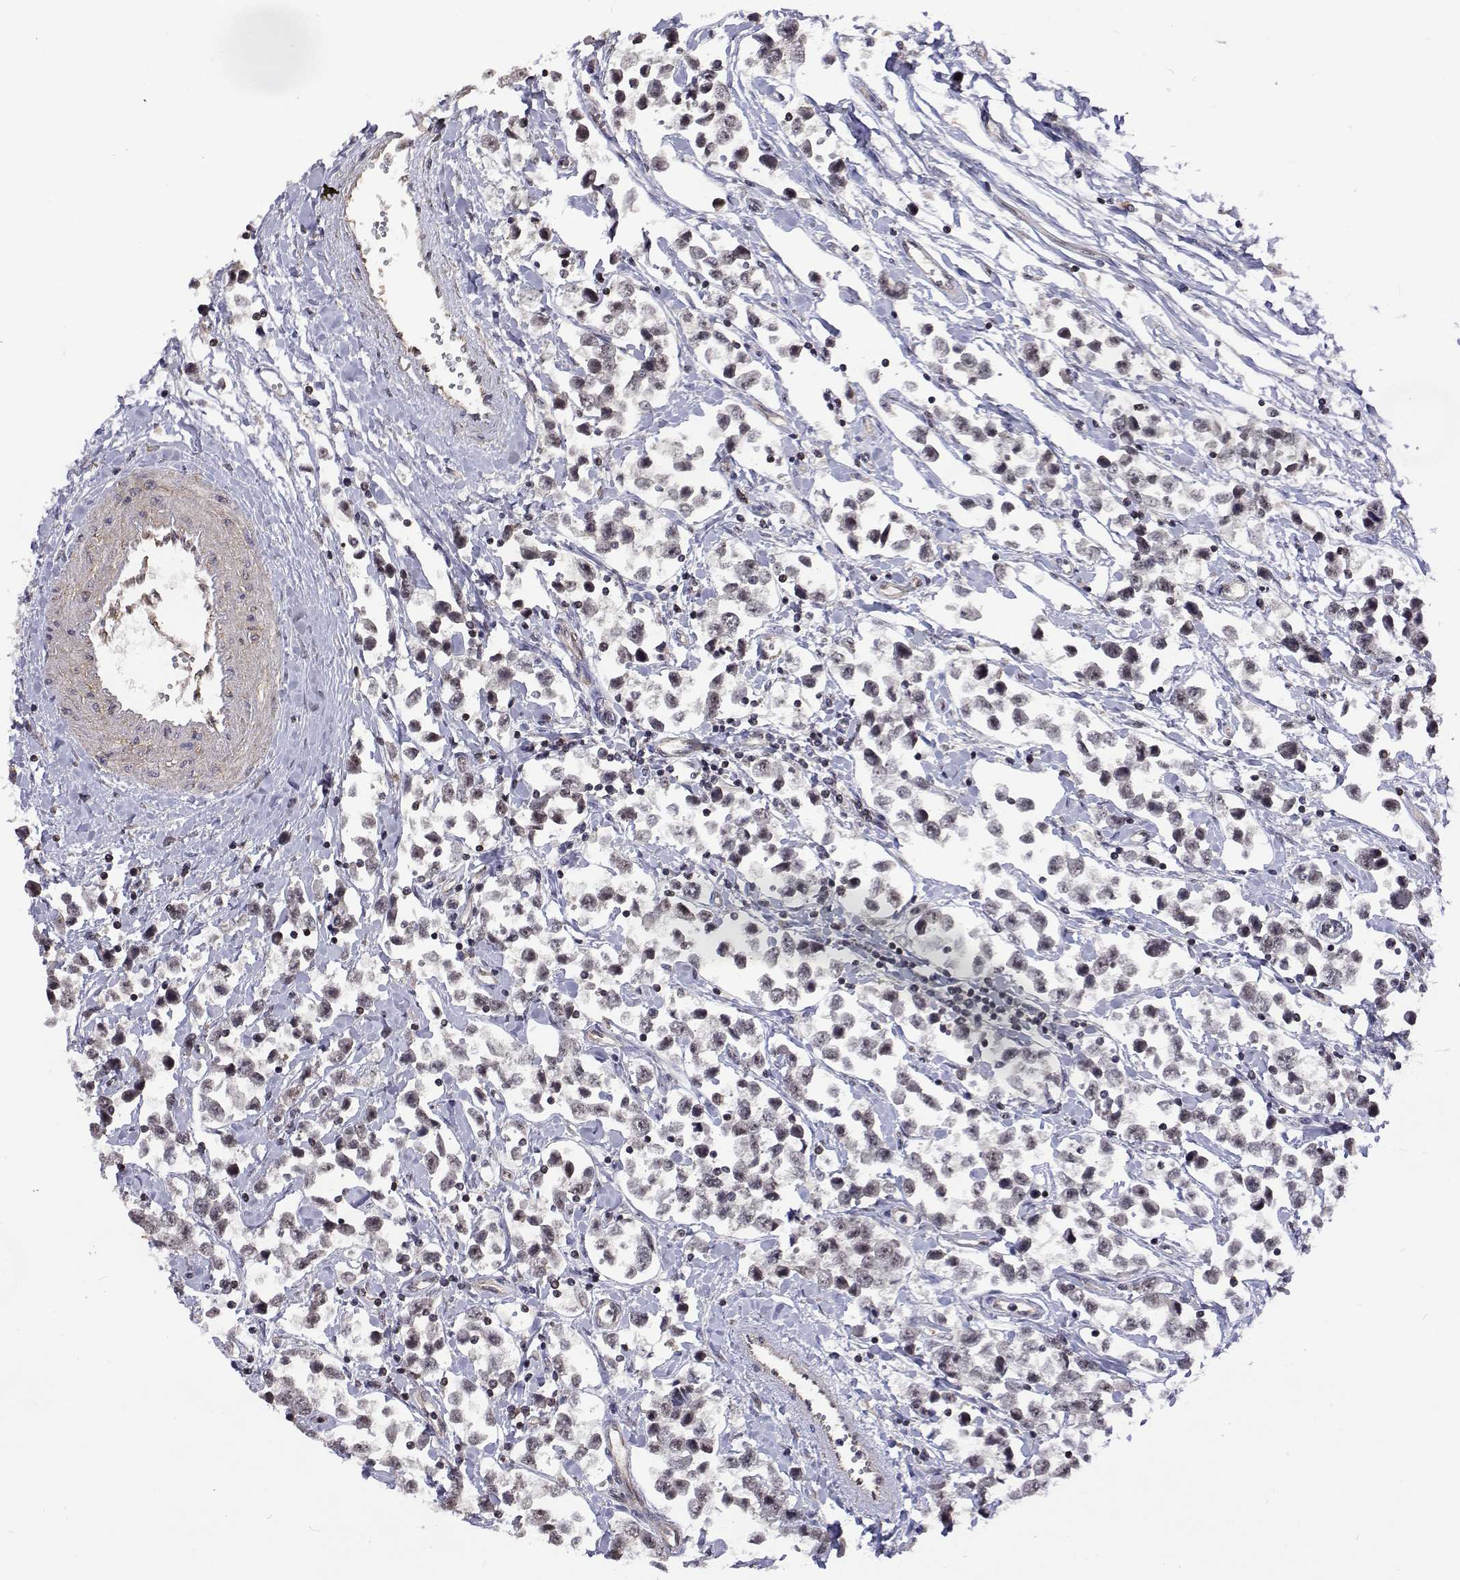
{"staining": {"intensity": "weak", "quantity": "<25%", "location": "nuclear"}, "tissue": "testis cancer", "cell_type": "Tumor cells", "image_type": "cancer", "snomed": [{"axis": "morphology", "description": "Seminoma, NOS"}, {"axis": "topography", "description": "Testis"}], "caption": "The micrograph shows no staining of tumor cells in testis cancer.", "gene": "NHP2", "patient": {"sex": "male", "age": 34}}